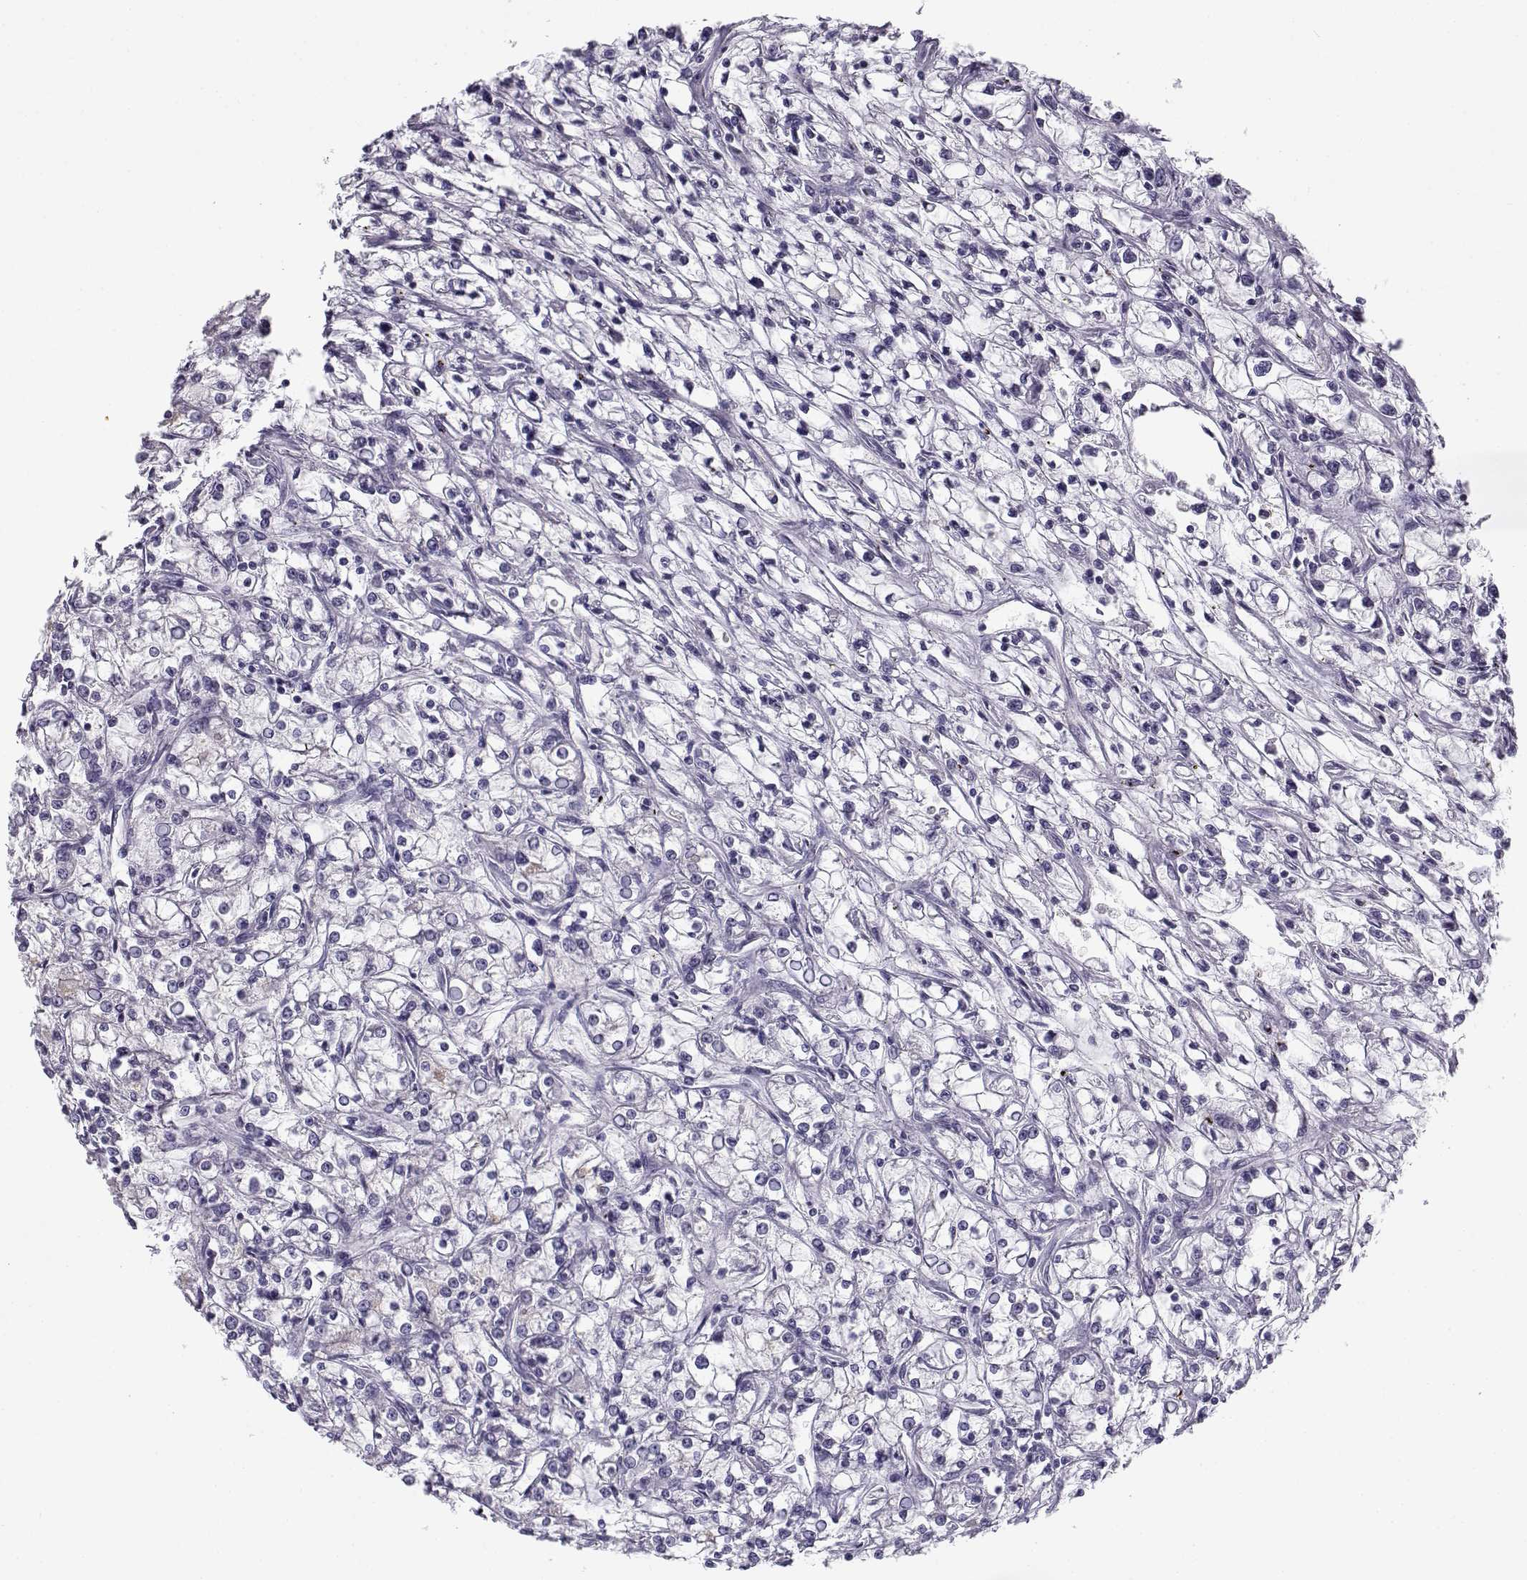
{"staining": {"intensity": "negative", "quantity": "none", "location": "none"}, "tissue": "renal cancer", "cell_type": "Tumor cells", "image_type": "cancer", "snomed": [{"axis": "morphology", "description": "Adenocarcinoma, NOS"}, {"axis": "topography", "description": "Kidney"}], "caption": "Protein analysis of adenocarcinoma (renal) exhibits no significant staining in tumor cells.", "gene": "CFAP77", "patient": {"sex": "female", "age": 59}}